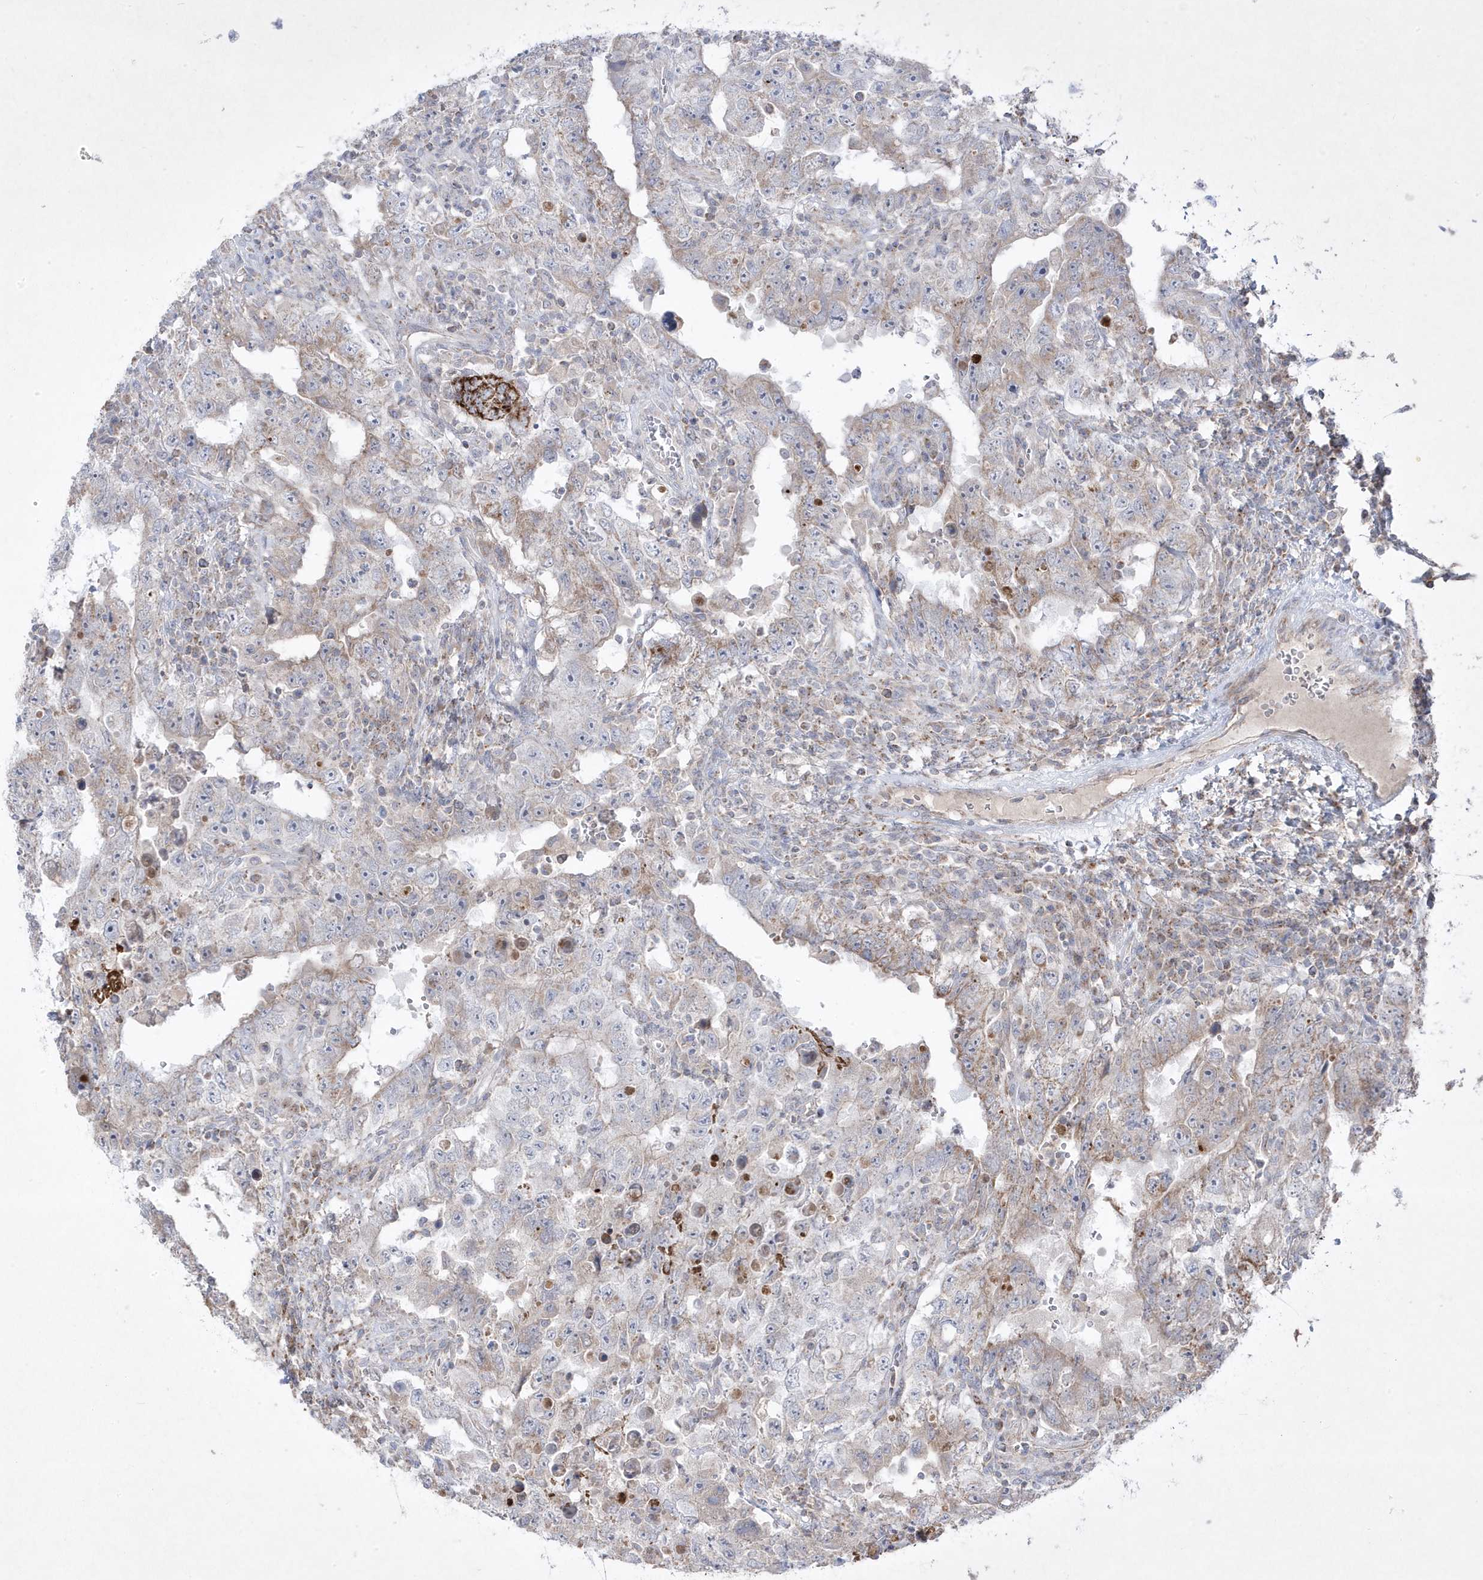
{"staining": {"intensity": "weak", "quantity": "25%-75%", "location": "cytoplasmic/membranous"}, "tissue": "testis cancer", "cell_type": "Tumor cells", "image_type": "cancer", "snomed": [{"axis": "morphology", "description": "Carcinoma, Embryonal, NOS"}, {"axis": "topography", "description": "Testis"}], "caption": "Weak cytoplasmic/membranous protein staining is present in about 25%-75% of tumor cells in testis cancer (embryonal carcinoma). Ihc stains the protein in brown and the nuclei are stained blue.", "gene": "ADAMTSL3", "patient": {"sex": "male", "age": 26}}